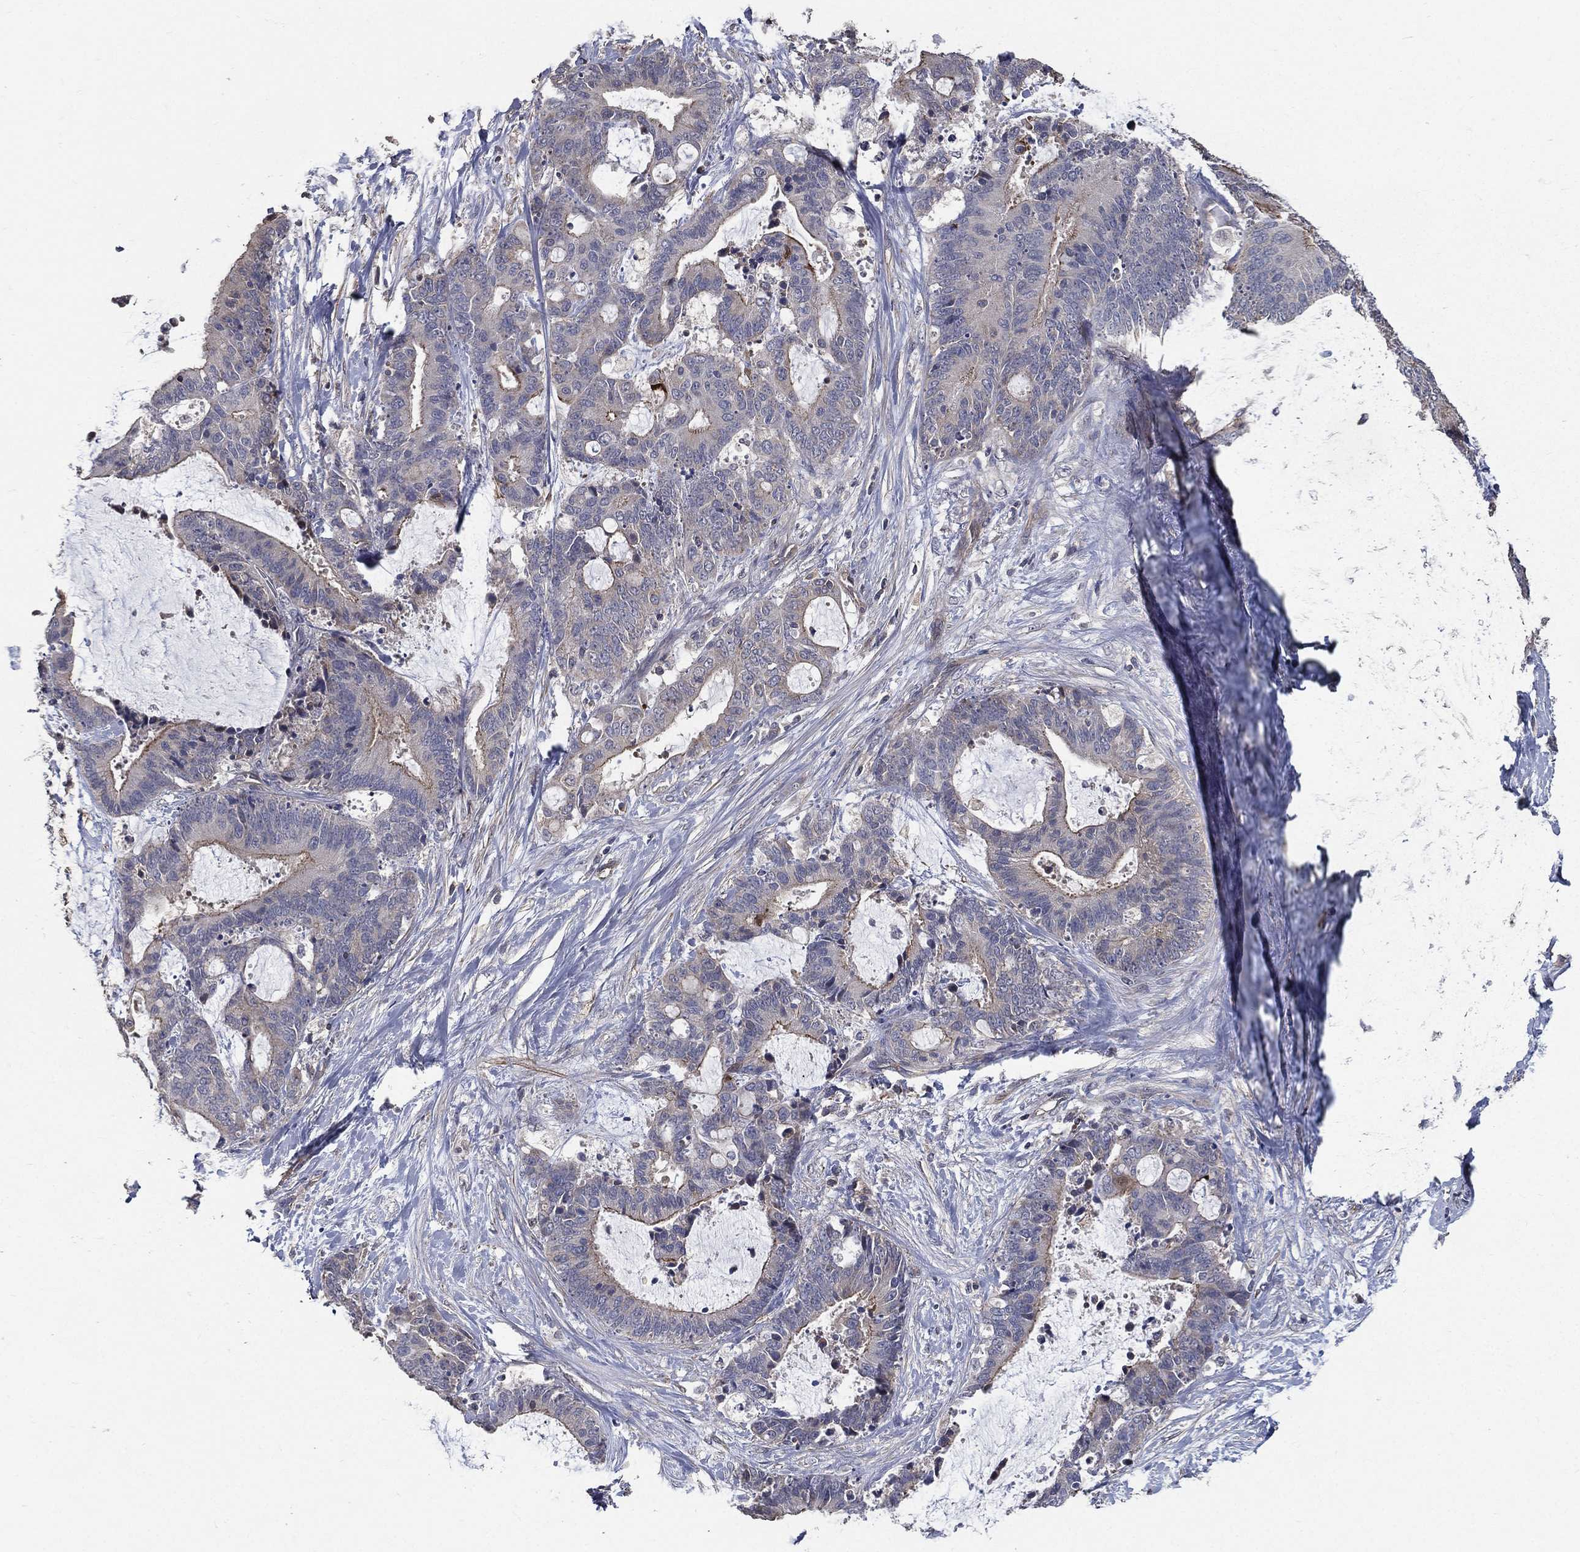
{"staining": {"intensity": "moderate", "quantity": "<25%", "location": "cytoplasmic/membranous"}, "tissue": "liver cancer", "cell_type": "Tumor cells", "image_type": "cancer", "snomed": [{"axis": "morphology", "description": "Cholangiocarcinoma"}, {"axis": "topography", "description": "Liver"}], "caption": "Protein expression analysis of cholangiocarcinoma (liver) shows moderate cytoplasmic/membranous staining in about <25% of tumor cells.", "gene": "SERPINB2", "patient": {"sex": "female", "age": 73}}